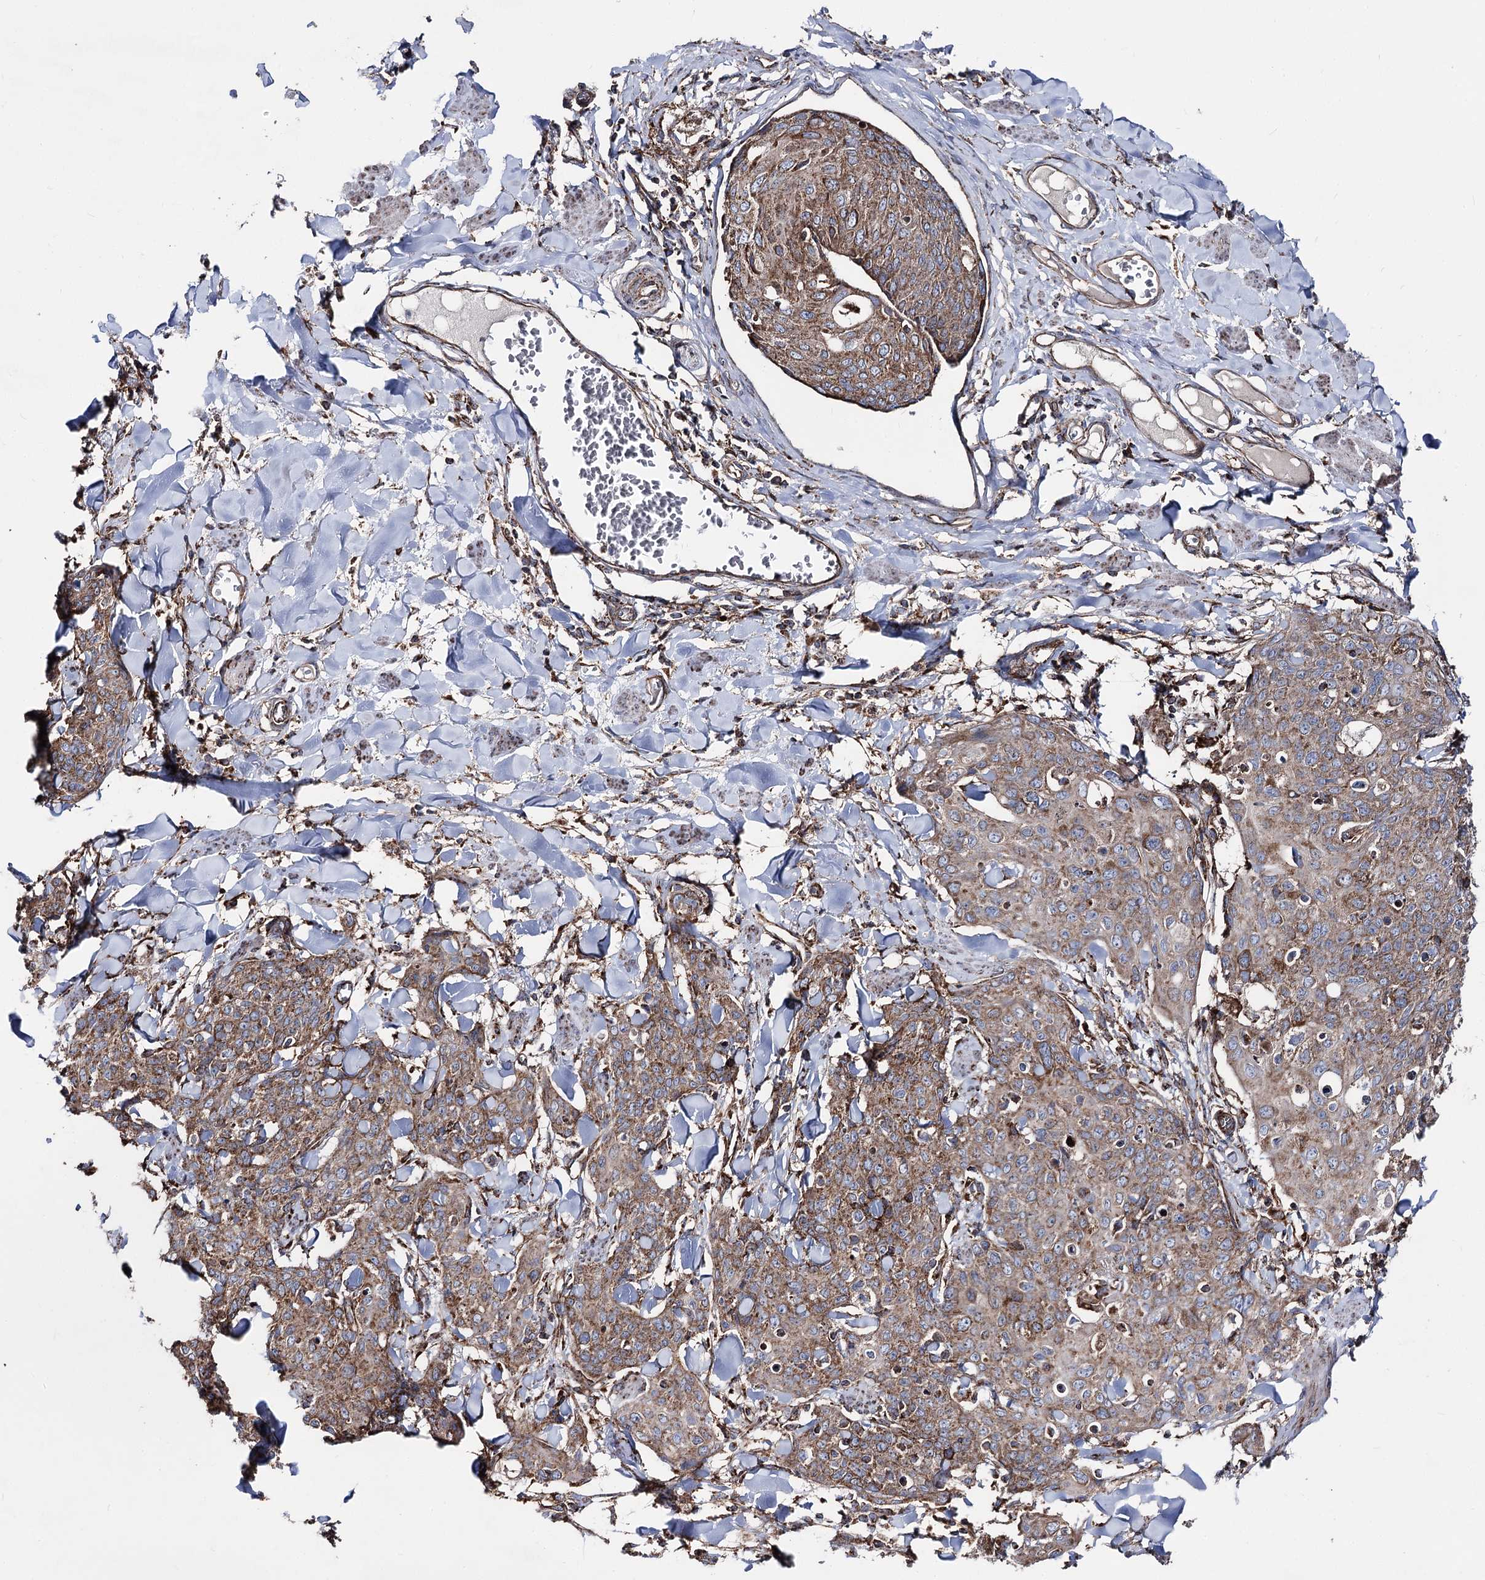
{"staining": {"intensity": "moderate", "quantity": ">75%", "location": "cytoplasmic/membranous"}, "tissue": "skin cancer", "cell_type": "Tumor cells", "image_type": "cancer", "snomed": [{"axis": "morphology", "description": "Squamous cell carcinoma, NOS"}, {"axis": "topography", "description": "Skin"}, {"axis": "topography", "description": "Vulva"}], "caption": "The photomicrograph exhibits staining of skin squamous cell carcinoma, revealing moderate cytoplasmic/membranous protein positivity (brown color) within tumor cells. (Brightfield microscopy of DAB IHC at high magnification).", "gene": "MSANTD2", "patient": {"sex": "female", "age": 85}}